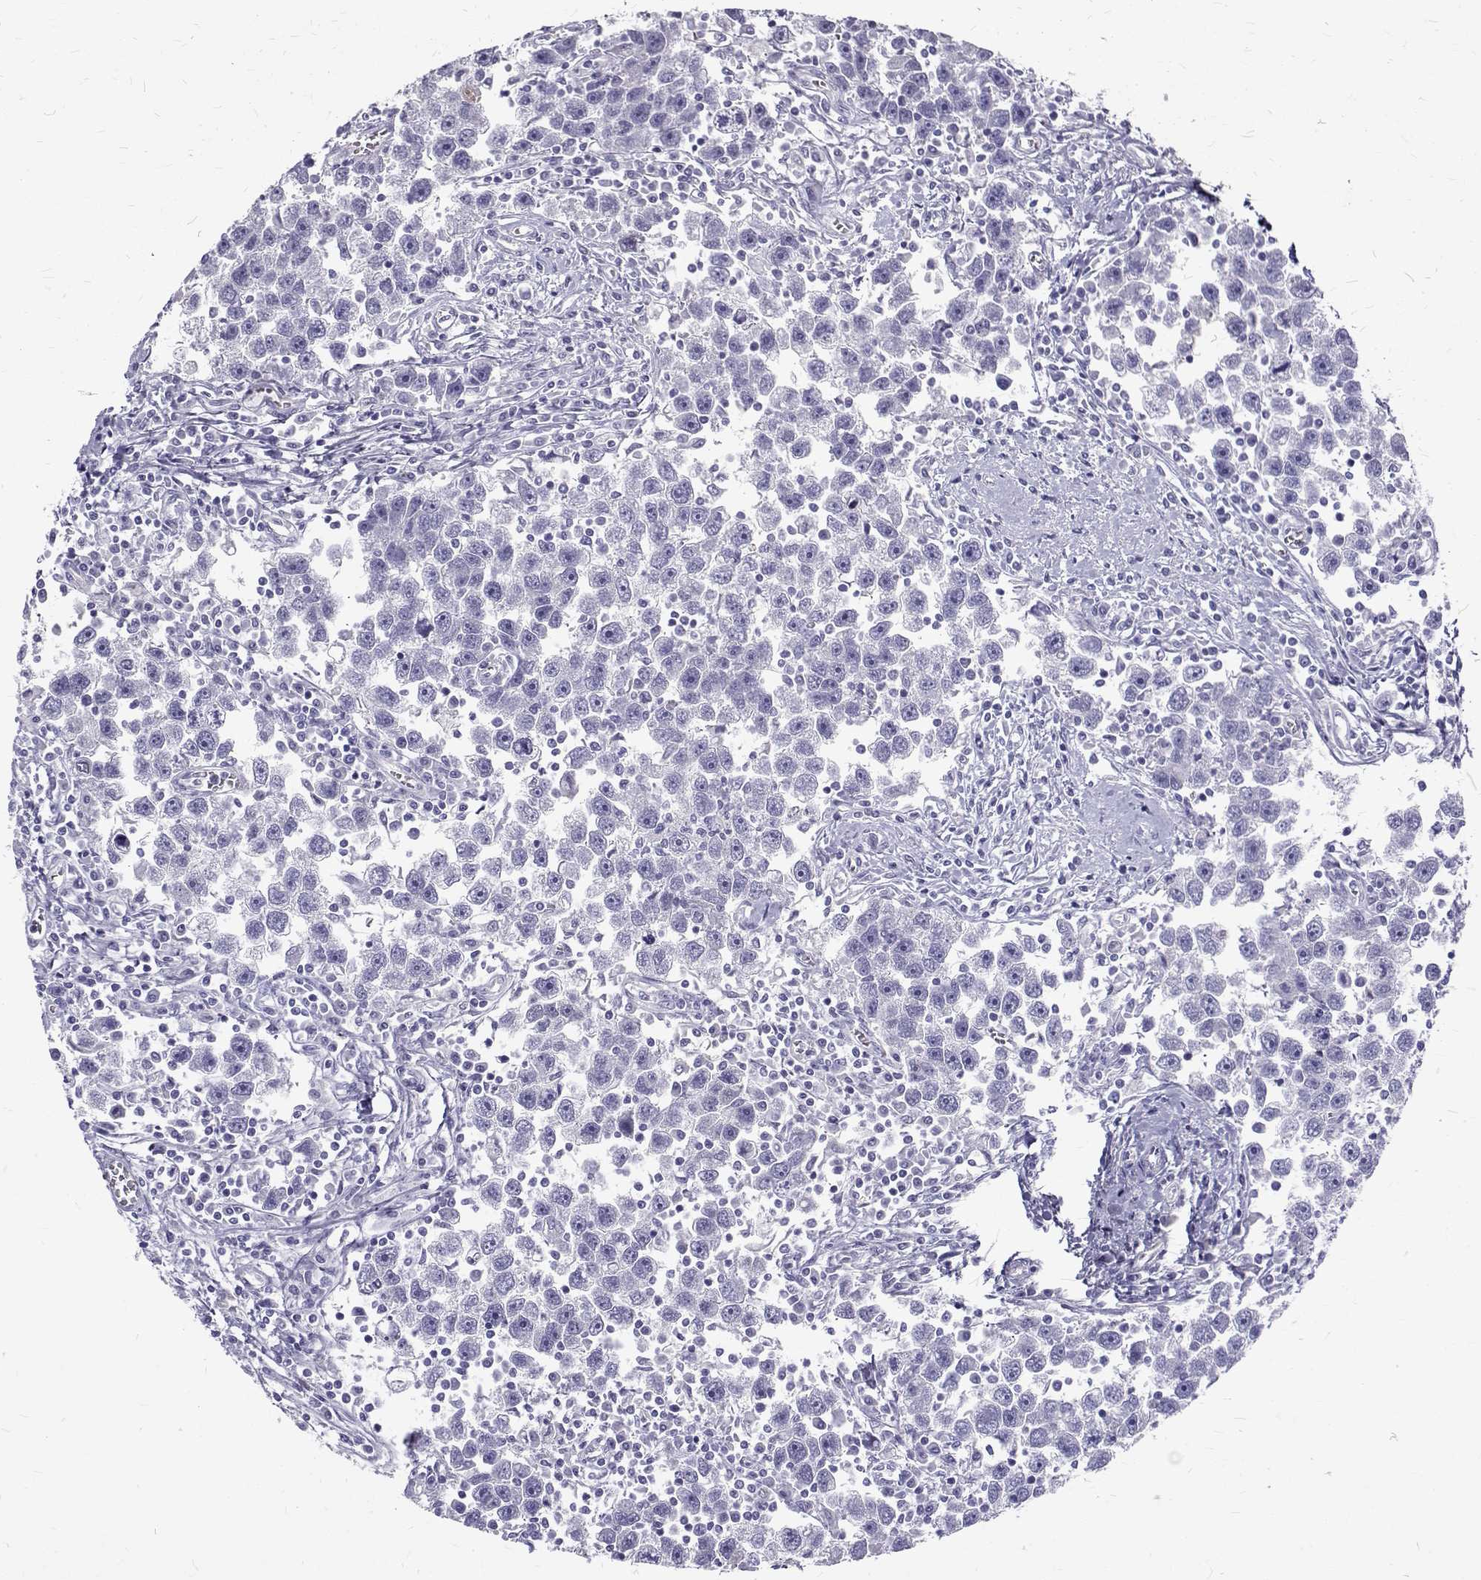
{"staining": {"intensity": "negative", "quantity": "none", "location": "none"}, "tissue": "testis cancer", "cell_type": "Tumor cells", "image_type": "cancer", "snomed": [{"axis": "morphology", "description": "Seminoma, NOS"}, {"axis": "topography", "description": "Testis"}], "caption": "Micrograph shows no protein expression in tumor cells of seminoma (testis) tissue. The staining is performed using DAB brown chromogen with nuclei counter-stained in using hematoxylin.", "gene": "IGSF1", "patient": {"sex": "male", "age": 30}}